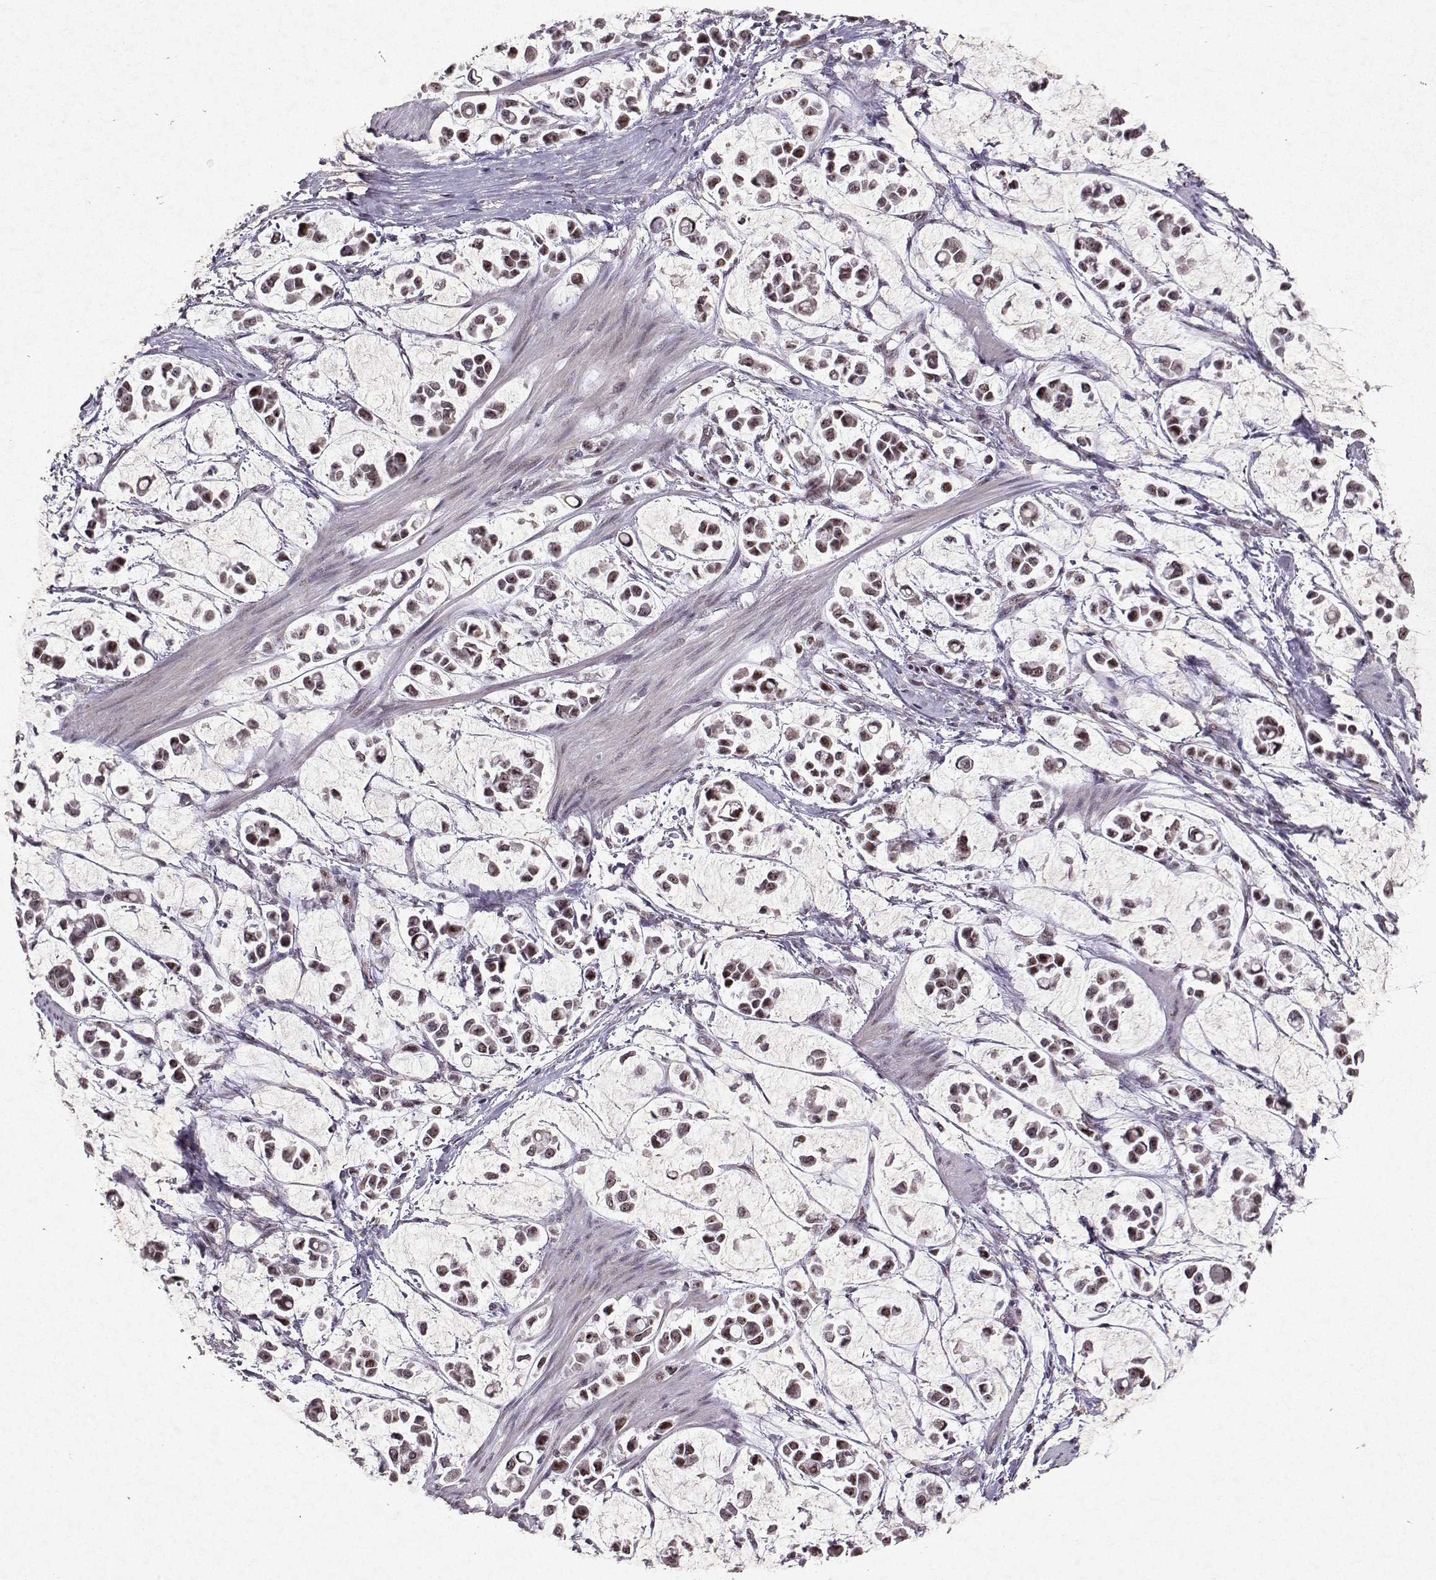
{"staining": {"intensity": "moderate", "quantity": "25%-75%", "location": "nuclear"}, "tissue": "stomach cancer", "cell_type": "Tumor cells", "image_type": "cancer", "snomed": [{"axis": "morphology", "description": "Adenocarcinoma, NOS"}, {"axis": "topography", "description": "Stomach"}], "caption": "Protein positivity by immunohistochemistry demonstrates moderate nuclear staining in approximately 25%-75% of tumor cells in stomach cancer (adenocarcinoma).", "gene": "DDX56", "patient": {"sex": "male", "age": 82}}